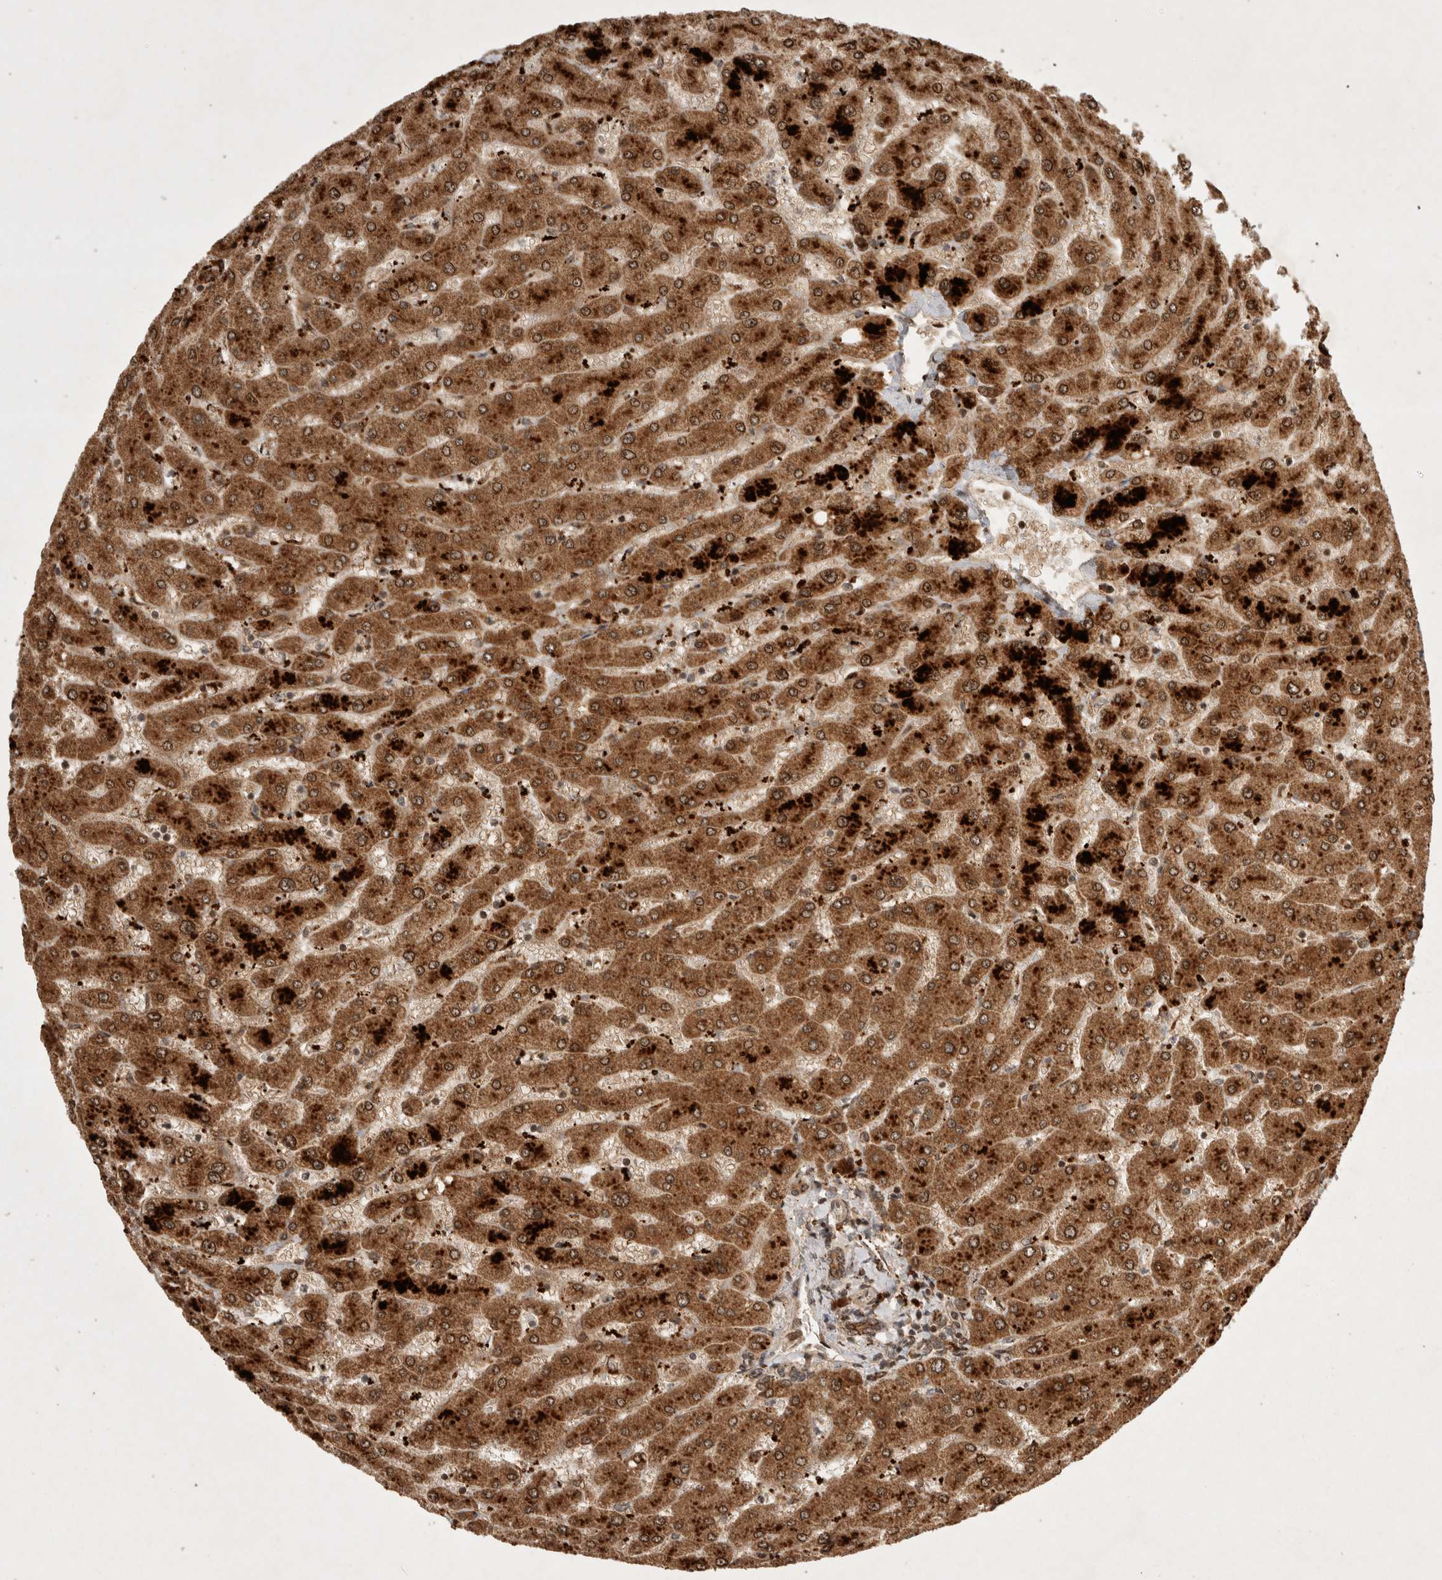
{"staining": {"intensity": "moderate", "quantity": ">75%", "location": "cytoplasmic/membranous"}, "tissue": "liver", "cell_type": "Cholangiocytes", "image_type": "normal", "snomed": [{"axis": "morphology", "description": "Normal tissue, NOS"}, {"axis": "topography", "description": "Liver"}], "caption": "Immunohistochemistry histopathology image of unremarkable human liver stained for a protein (brown), which demonstrates medium levels of moderate cytoplasmic/membranous positivity in approximately >75% of cholangiocytes.", "gene": "FAM221A", "patient": {"sex": "male", "age": 55}}